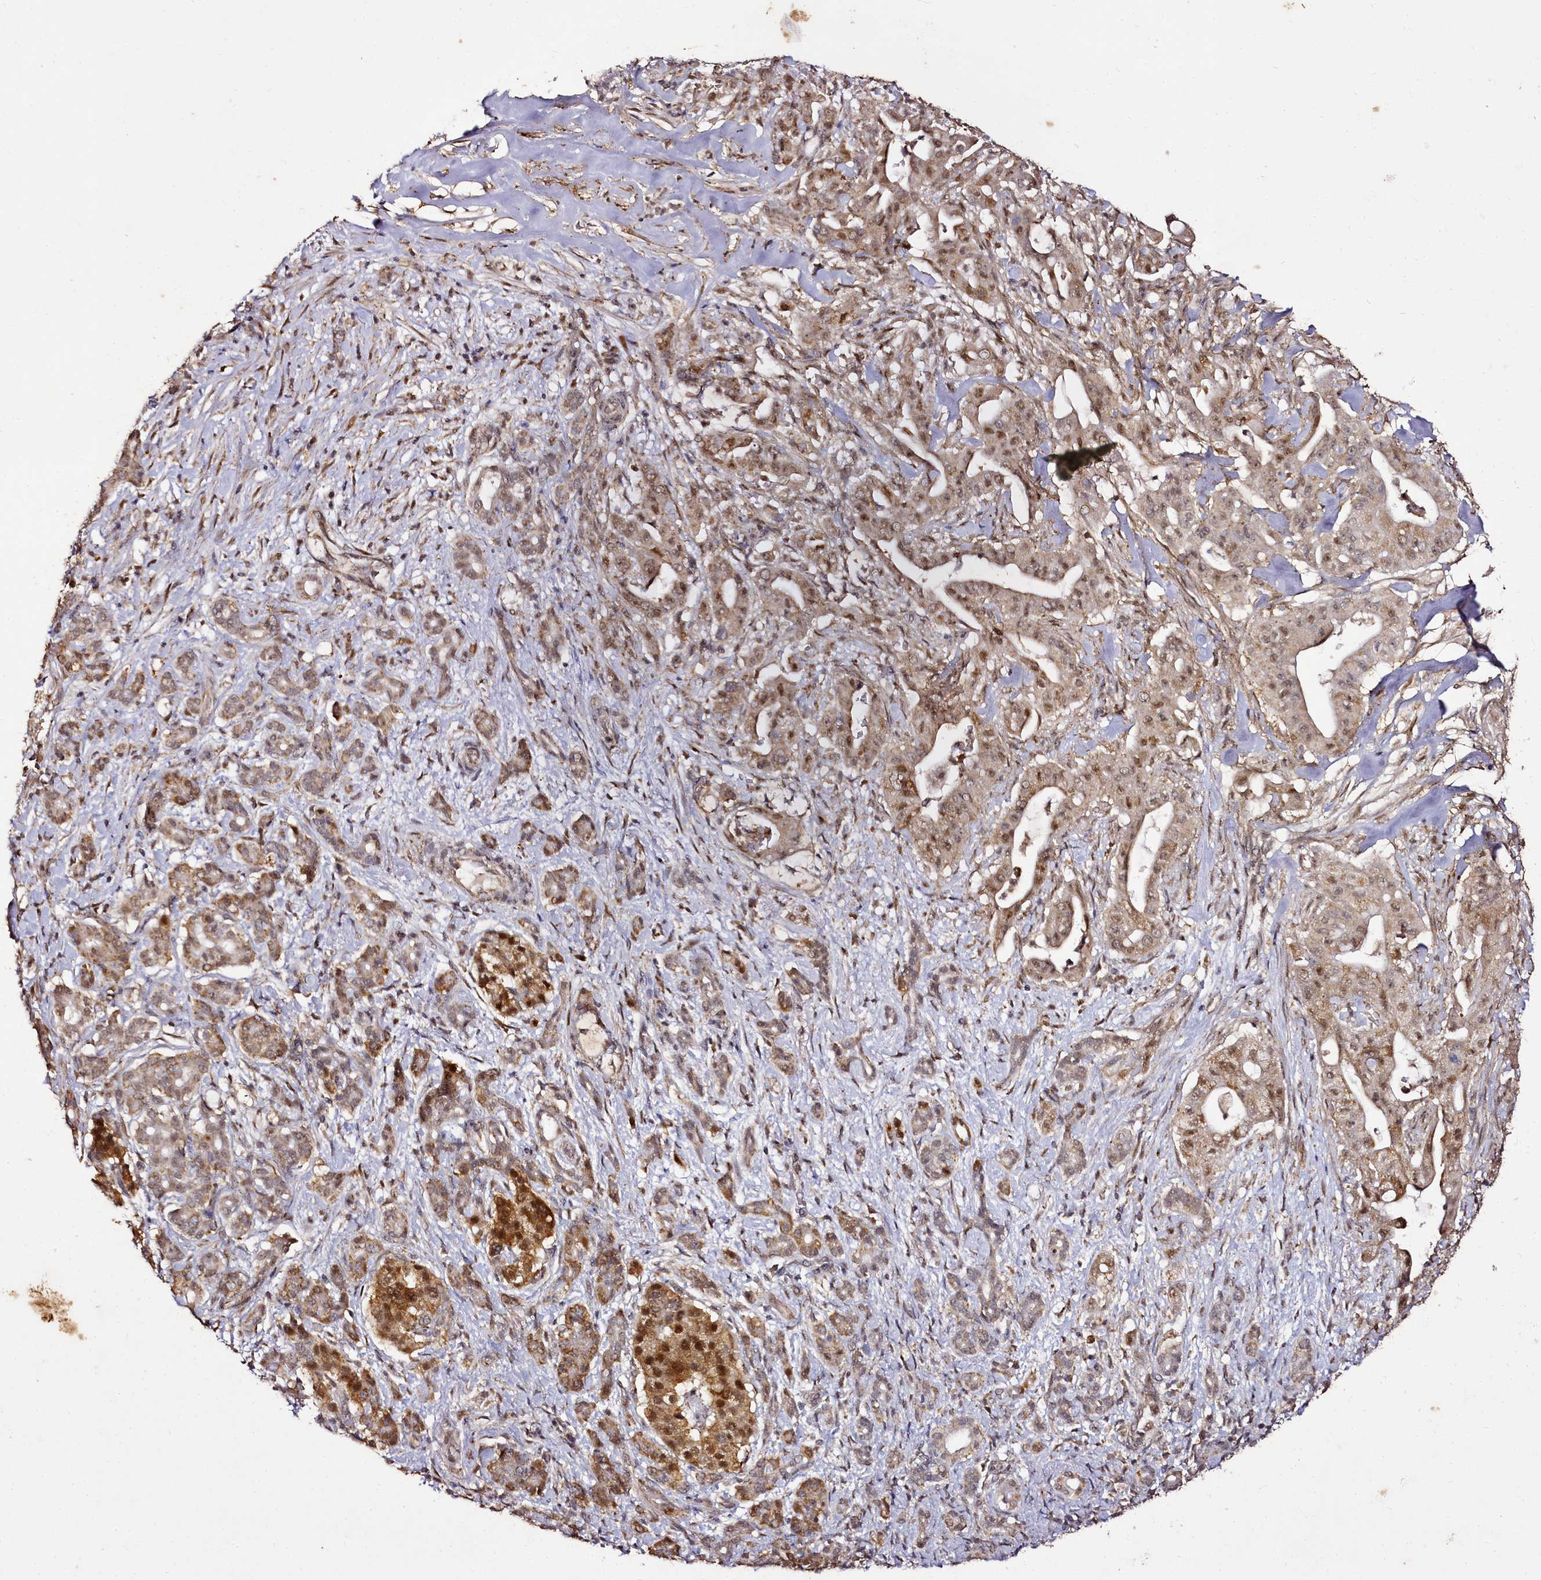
{"staining": {"intensity": "moderate", "quantity": ">75%", "location": "cytoplasmic/membranous,nuclear"}, "tissue": "pancreatic cancer", "cell_type": "Tumor cells", "image_type": "cancer", "snomed": [{"axis": "morphology", "description": "Adenocarcinoma, NOS"}, {"axis": "topography", "description": "Pancreas"}], "caption": "Brown immunohistochemical staining in human pancreatic cancer (adenocarcinoma) exhibits moderate cytoplasmic/membranous and nuclear staining in about >75% of tumor cells.", "gene": "EDIL3", "patient": {"sex": "male", "age": 57}}